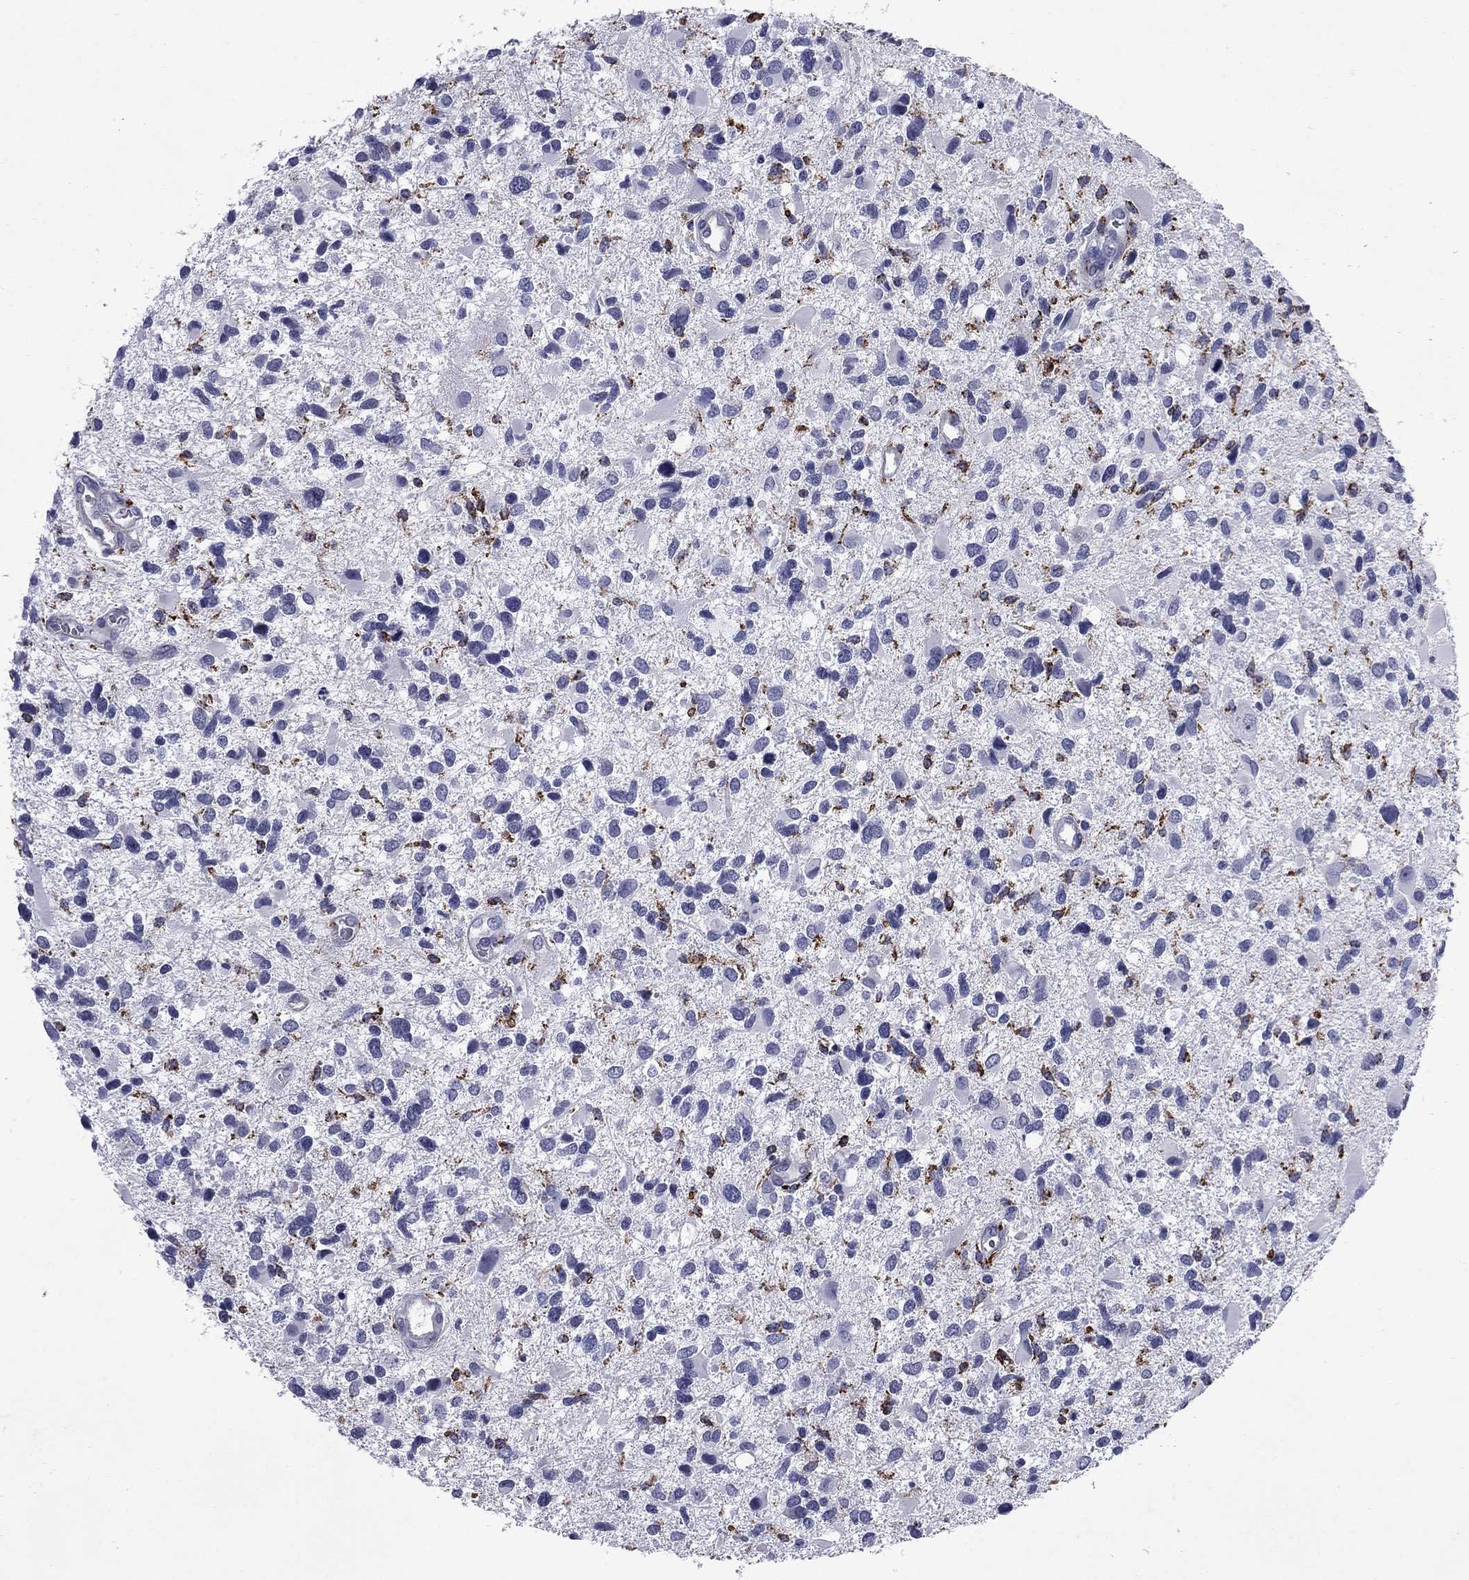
{"staining": {"intensity": "negative", "quantity": "none", "location": "none"}, "tissue": "glioma", "cell_type": "Tumor cells", "image_type": "cancer", "snomed": [{"axis": "morphology", "description": "Glioma, malignant, Low grade"}, {"axis": "topography", "description": "Brain"}], "caption": "A high-resolution photomicrograph shows immunohistochemistry staining of malignant low-grade glioma, which displays no significant positivity in tumor cells.", "gene": "MADCAM1", "patient": {"sex": "female", "age": 32}}